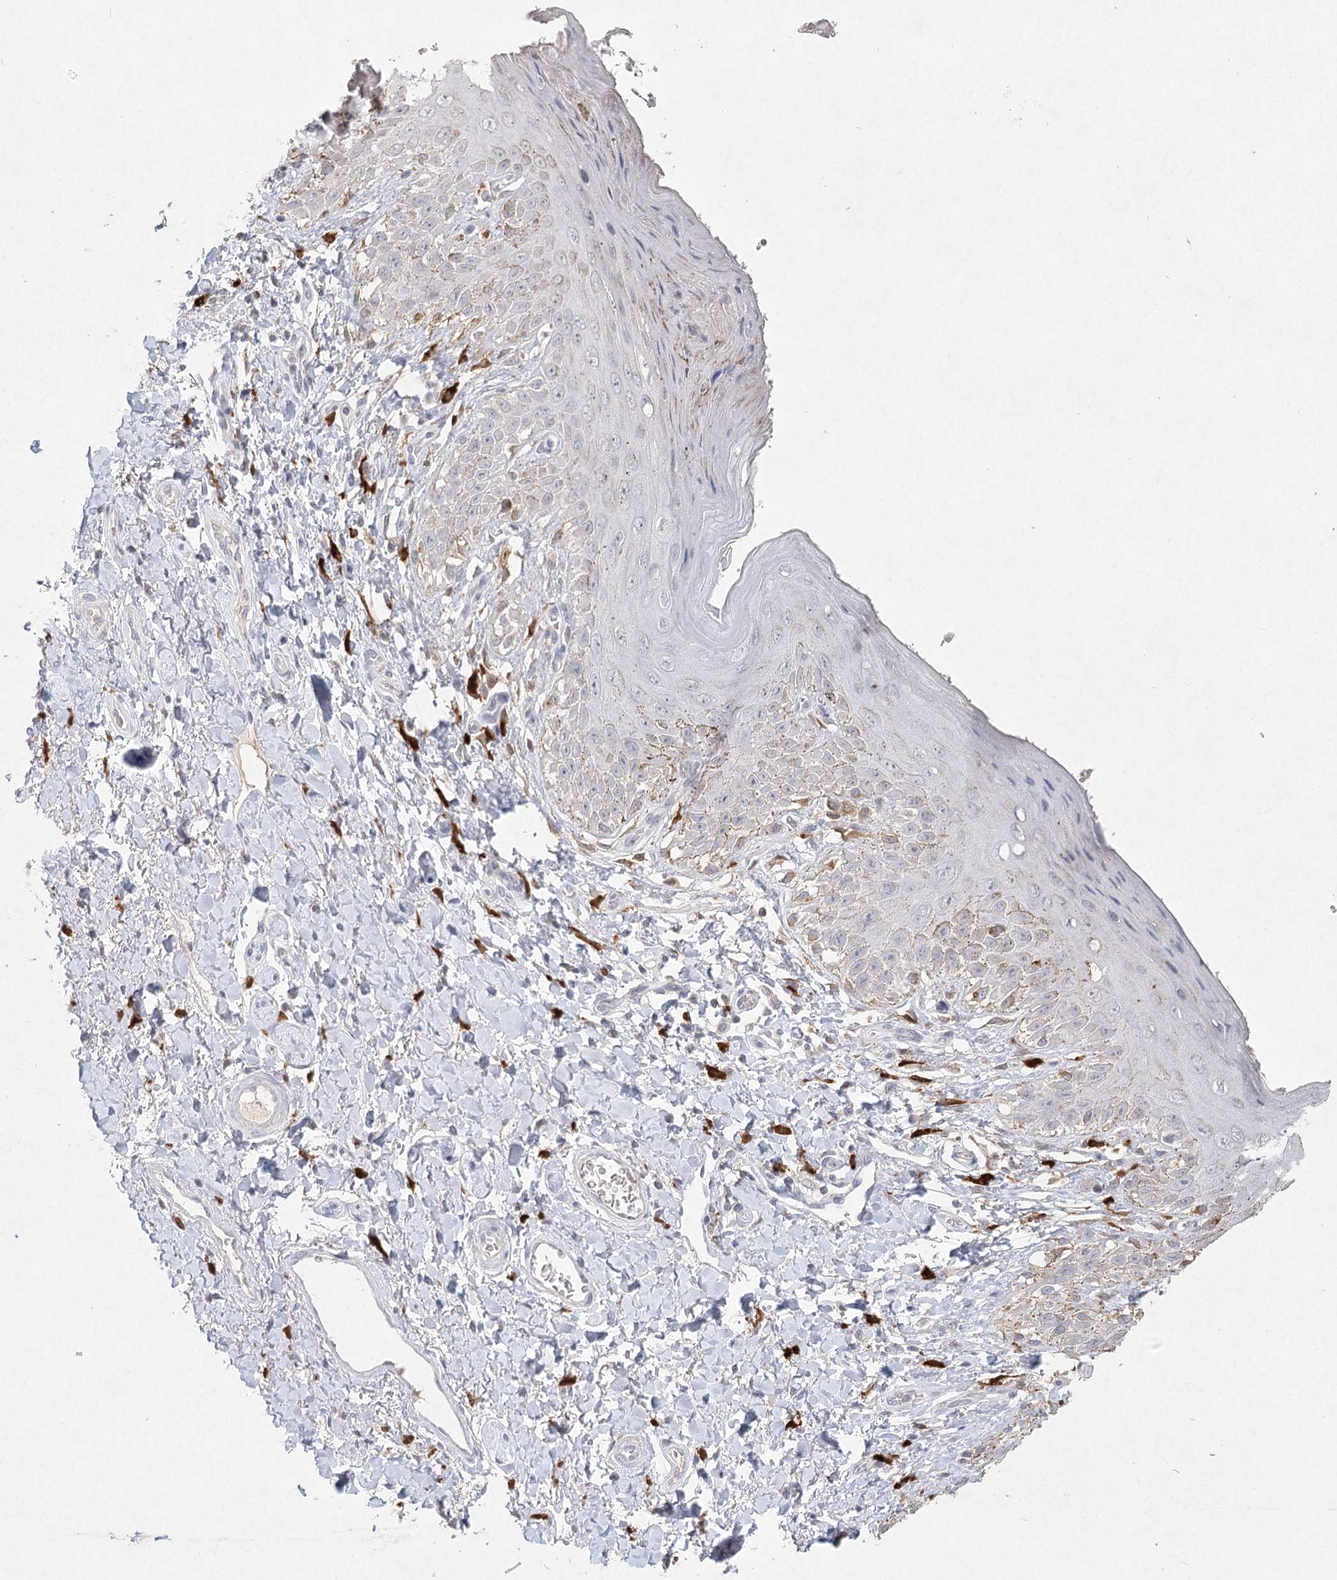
{"staining": {"intensity": "weak", "quantity": "<25%", "location": "cytoplasmic/membranous"}, "tissue": "skin", "cell_type": "Epidermal cells", "image_type": "normal", "snomed": [{"axis": "morphology", "description": "Normal tissue, NOS"}, {"axis": "topography", "description": "Anal"}], "caption": "Immunohistochemistry (IHC) micrograph of normal human skin stained for a protein (brown), which reveals no positivity in epidermal cells. (Brightfield microscopy of DAB (3,3'-diaminobenzidine) immunohistochemistry at high magnification).", "gene": "ARSI", "patient": {"sex": "male", "age": 44}}